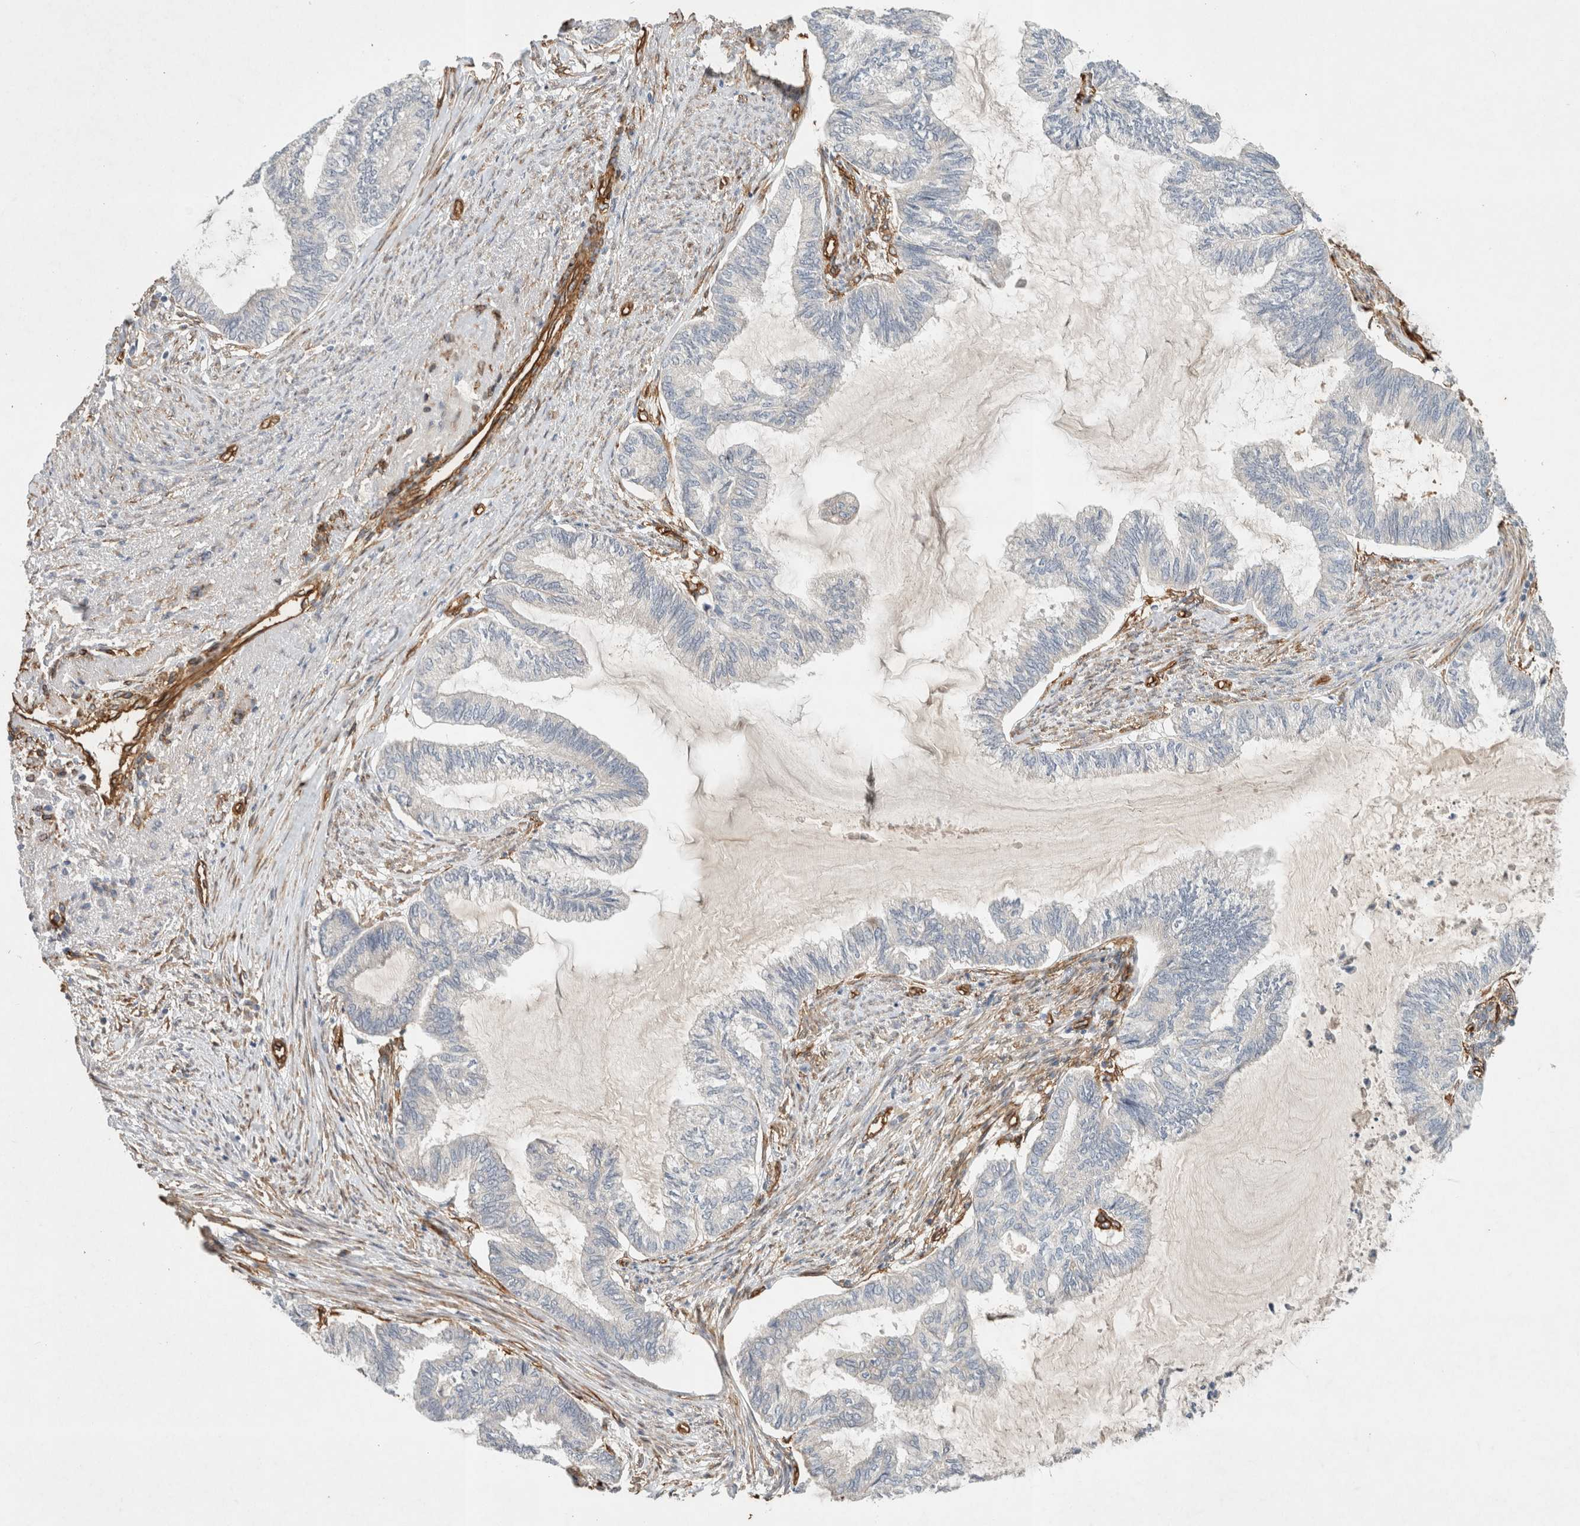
{"staining": {"intensity": "negative", "quantity": "none", "location": "none"}, "tissue": "endometrial cancer", "cell_type": "Tumor cells", "image_type": "cancer", "snomed": [{"axis": "morphology", "description": "Adenocarcinoma, NOS"}, {"axis": "topography", "description": "Endometrium"}], "caption": "A histopathology image of human adenocarcinoma (endometrial) is negative for staining in tumor cells.", "gene": "JMJD4", "patient": {"sex": "female", "age": 86}}